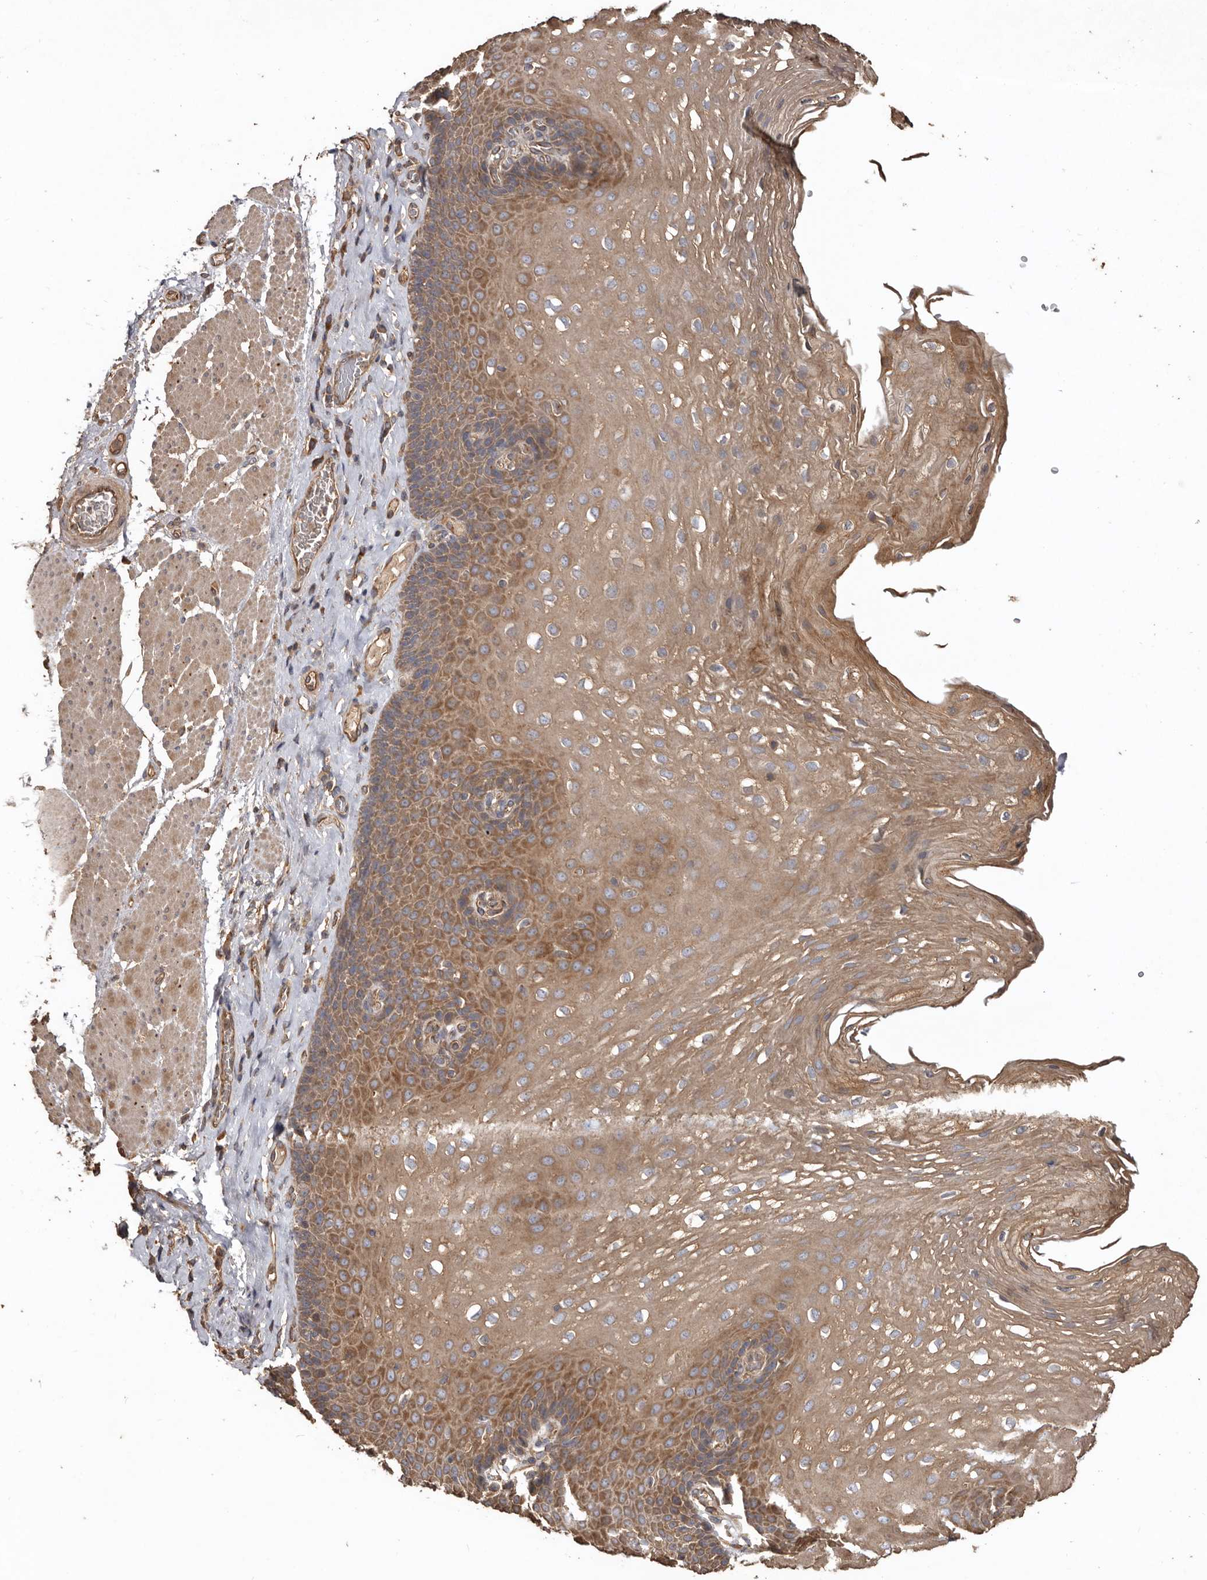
{"staining": {"intensity": "moderate", "quantity": ">75%", "location": "cytoplasmic/membranous"}, "tissue": "esophagus", "cell_type": "Squamous epithelial cells", "image_type": "normal", "snomed": [{"axis": "morphology", "description": "Normal tissue, NOS"}, {"axis": "topography", "description": "Esophagus"}], "caption": "High-power microscopy captured an immunohistochemistry image of normal esophagus, revealing moderate cytoplasmic/membranous positivity in about >75% of squamous epithelial cells.", "gene": "FLCN", "patient": {"sex": "female", "age": 66}}